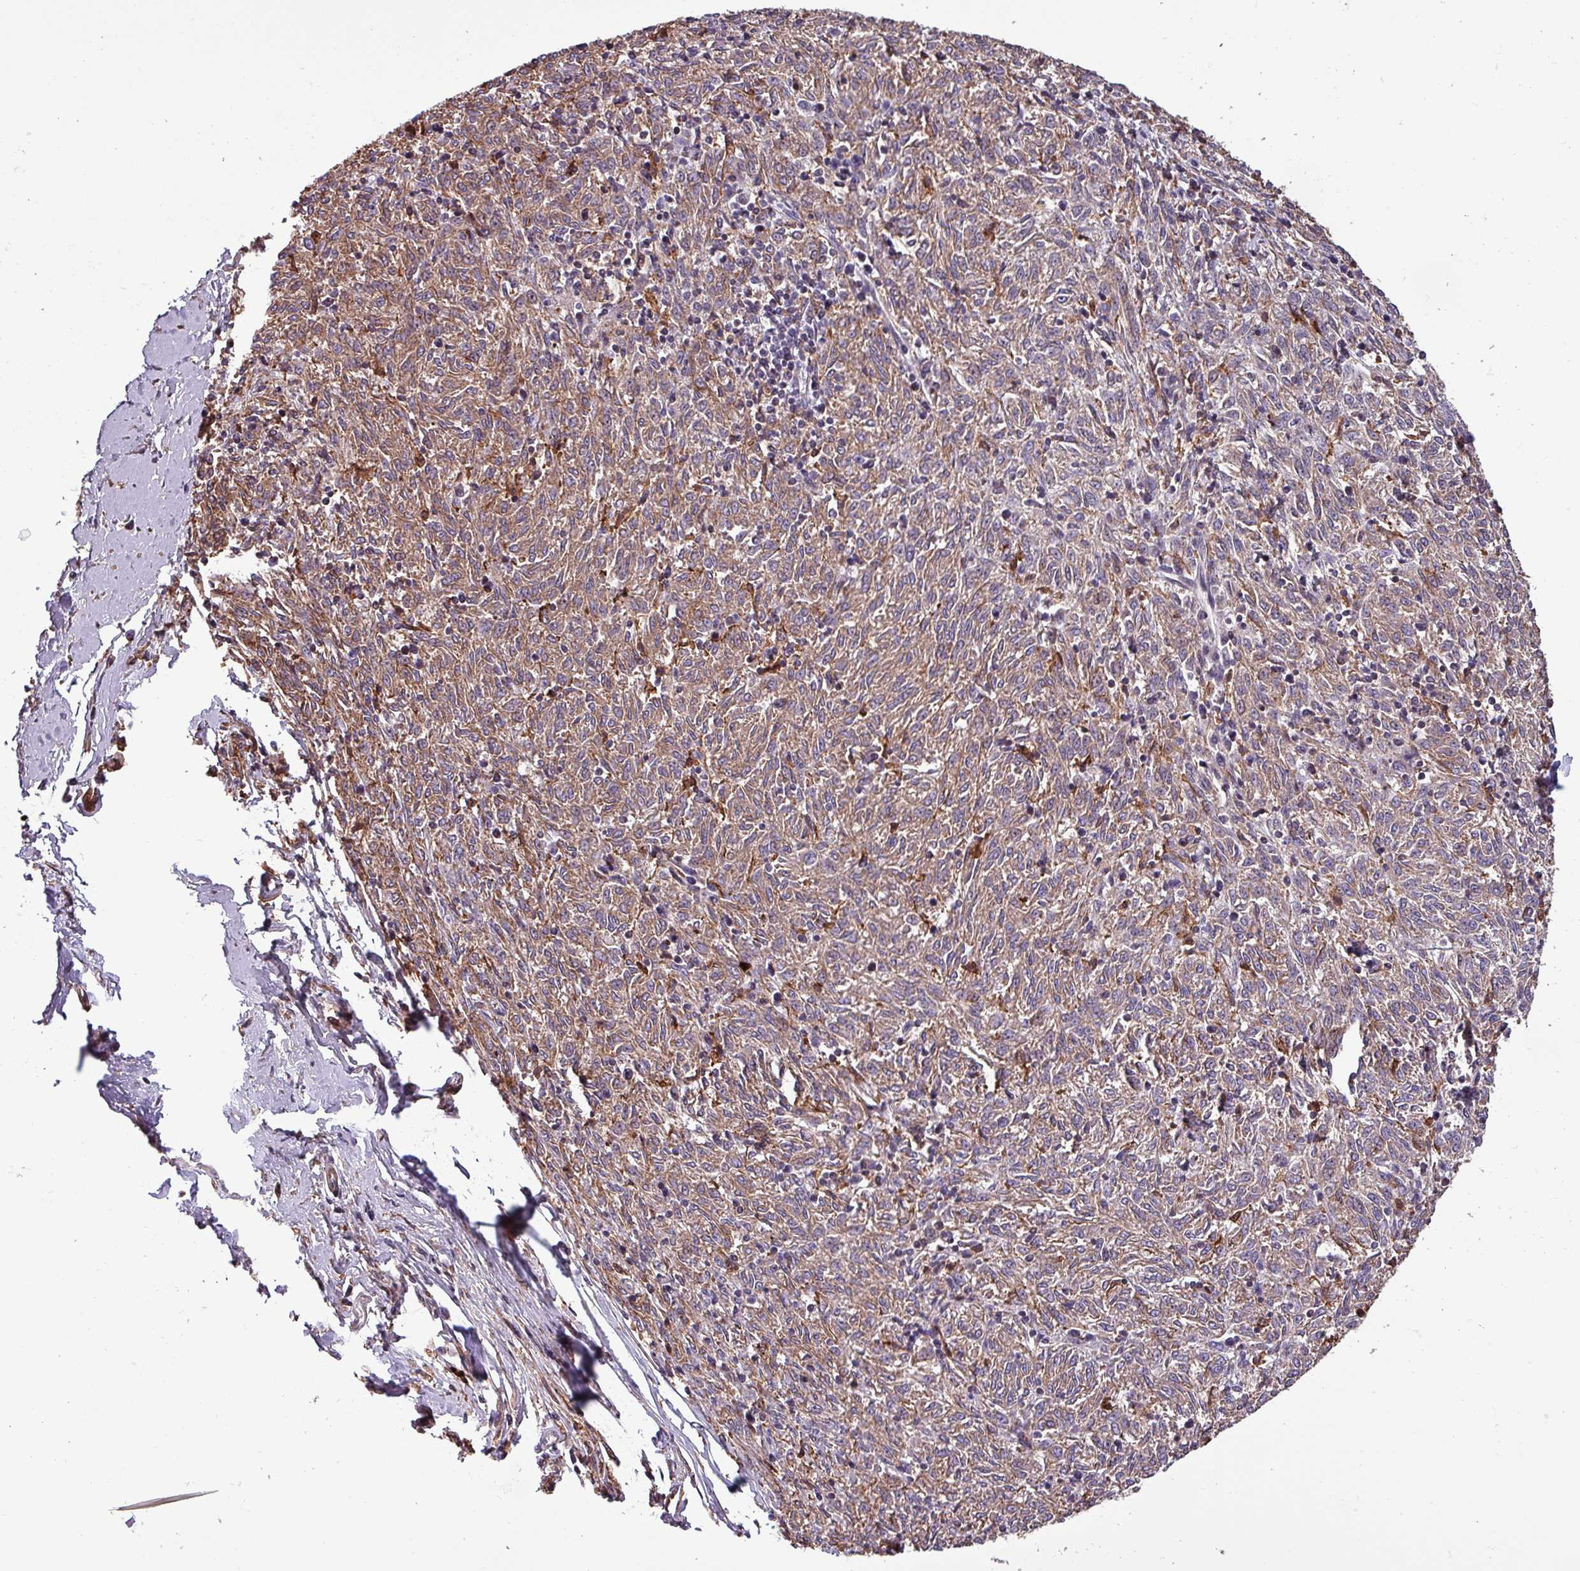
{"staining": {"intensity": "moderate", "quantity": ">75%", "location": "cytoplasmic/membranous"}, "tissue": "melanoma", "cell_type": "Tumor cells", "image_type": "cancer", "snomed": [{"axis": "morphology", "description": "Malignant melanoma, NOS"}, {"axis": "topography", "description": "Skin"}], "caption": "High-magnification brightfield microscopy of melanoma stained with DAB (brown) and counterstained with hematoxylin (blue). tumor cells exhibit moderate cytoplasmic/membranous expression is seen in about>75% of cells. Immunohistochemistry stains the protein in brown and the nuclei are stained blue.", "gene": "SCIN", "patient": {"sex": "female", "age": 72}}